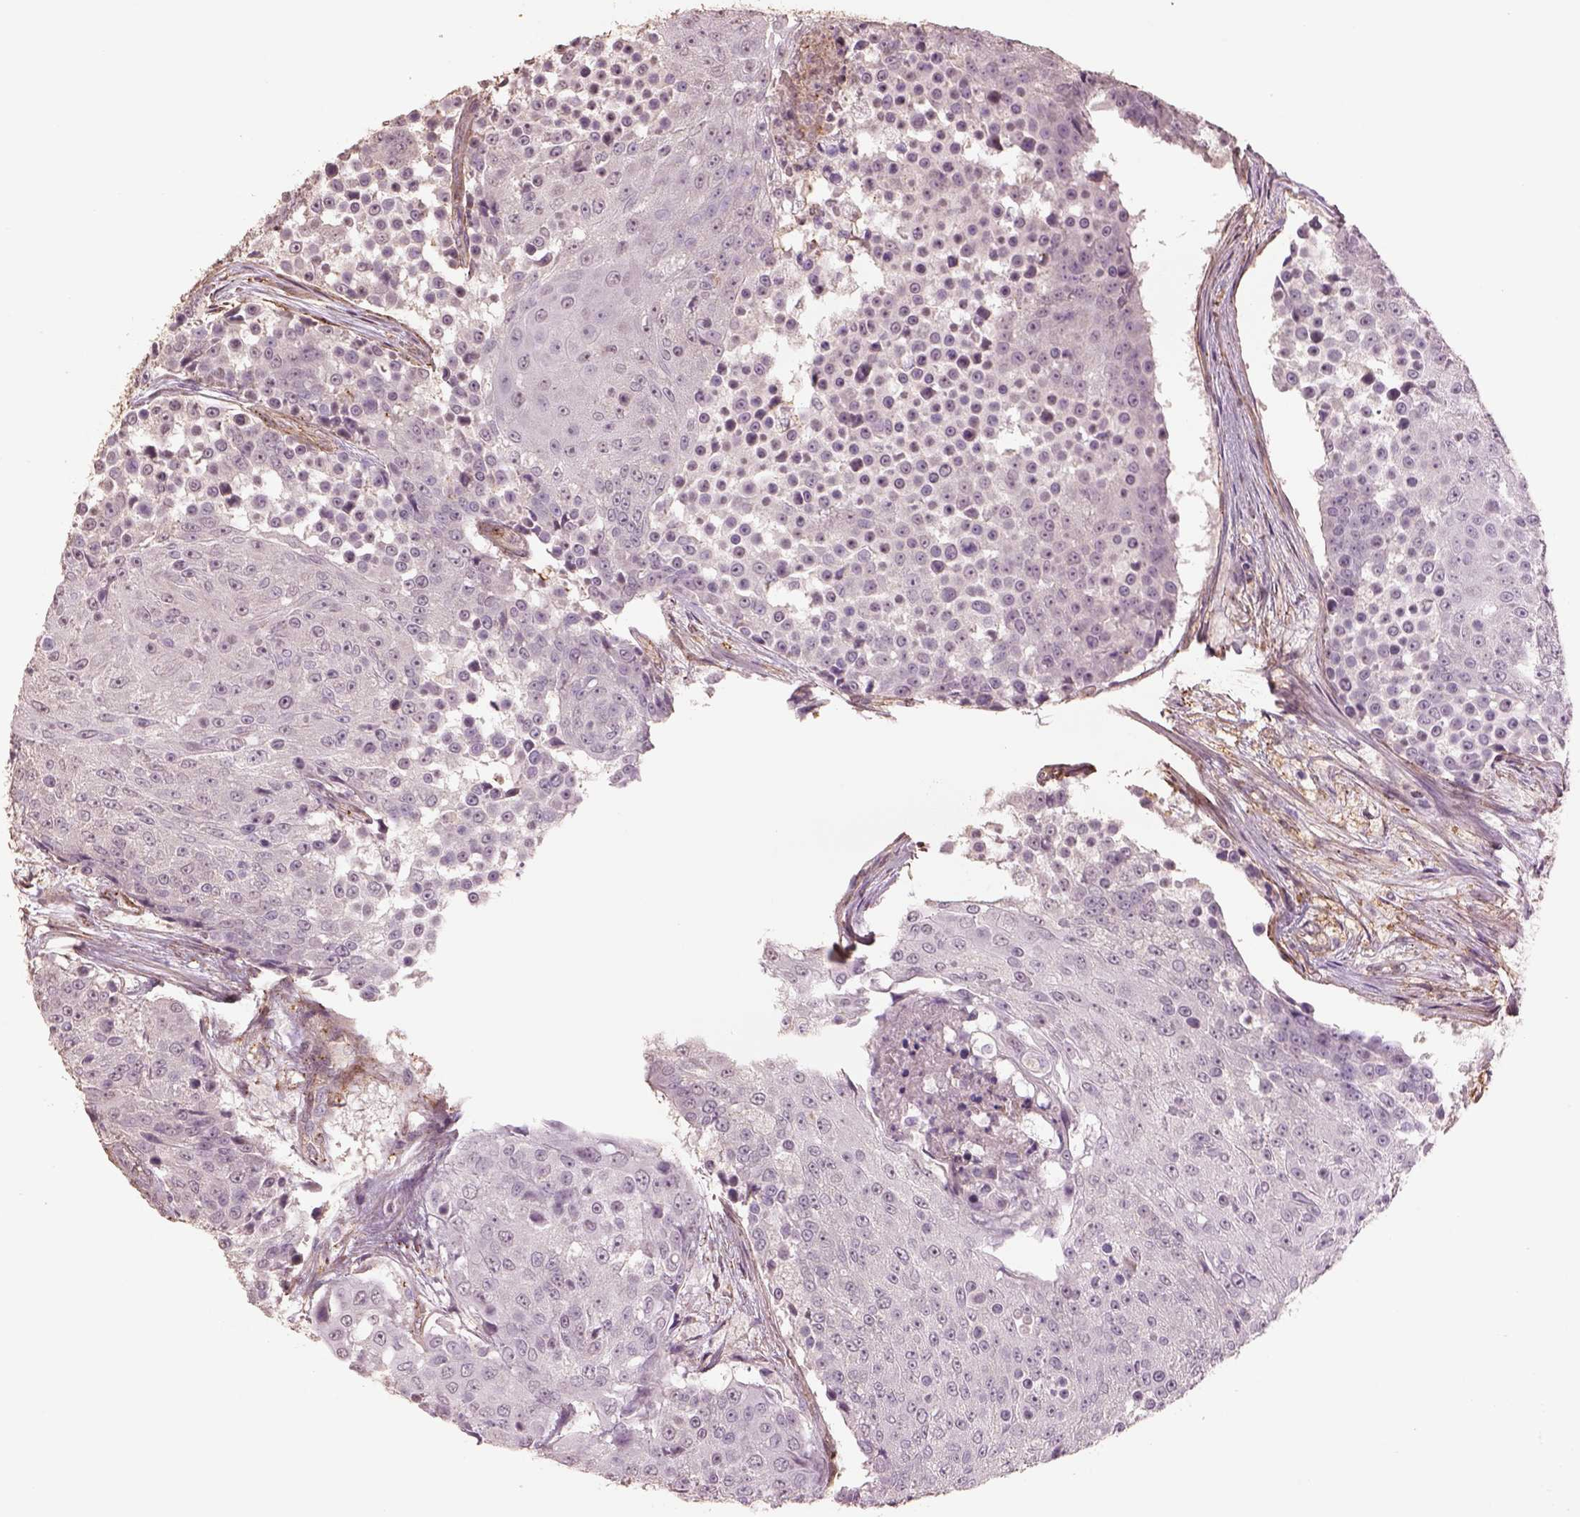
{"staining": {"intensity": "negative", "quantity": "none", "location": "none"}, "tissue": "urothelial cancer", "cell_type": "Tumor cells", "image_type": "cancer", "snomed": [{"axis": "morphology", "description": "Urothelial carcinoma, High grade"}, {"axis": "topography", "description": "Urinary bladder"}], "caption": "High-grade urothelial carcinoma stained for a protein using immunohistochemistry demonstrates no expression tumor cells.", "gene": "LIN7A", "patient": {"sex": "female", "age": 63}}